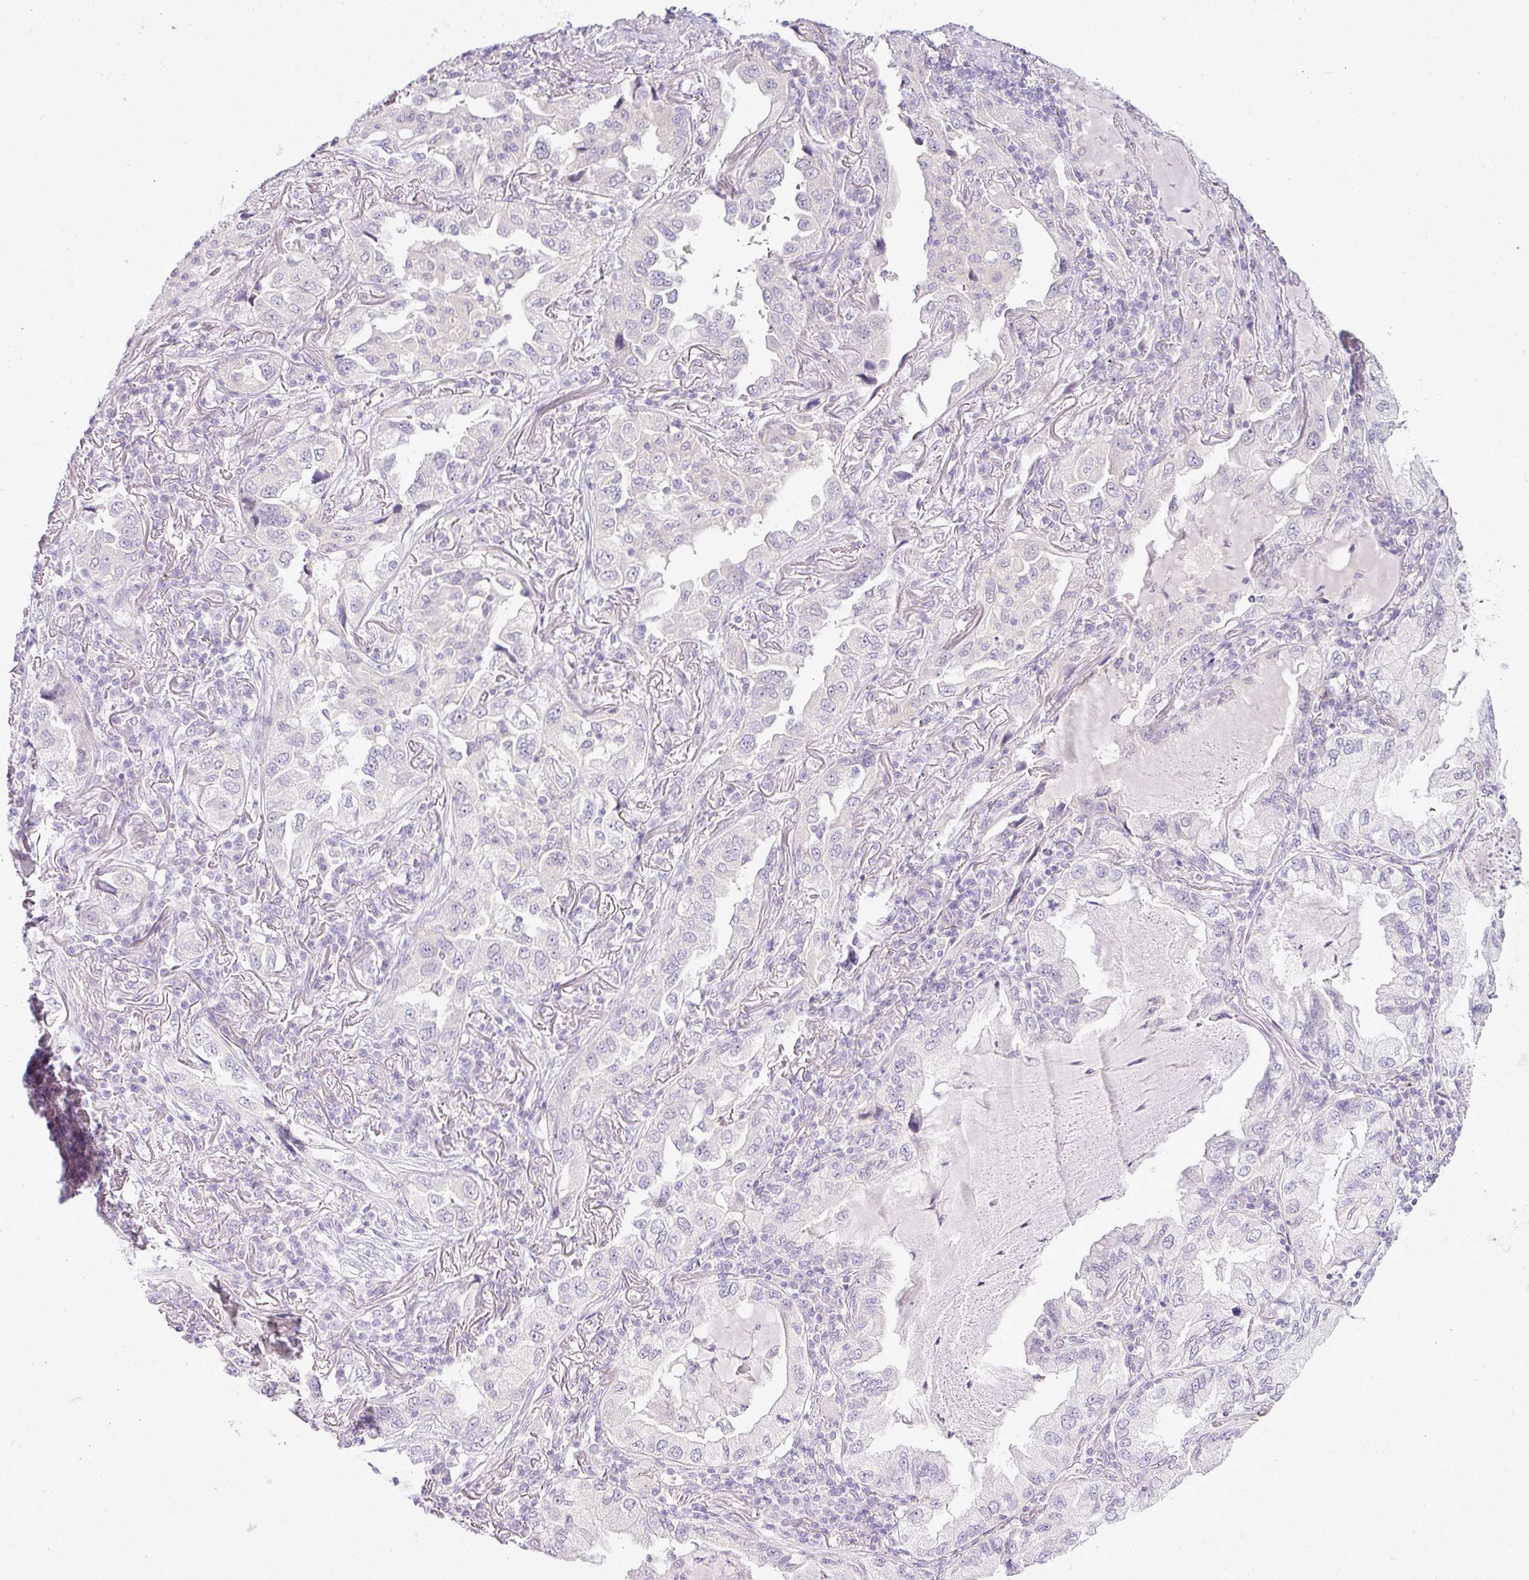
{"staining": {"intensity": "negative", "quantity": "none", "location": "none"}, "tissue": "lung cancer", "cell_type": "Tumor cells", "image_type": "cancer", "snomed": [{"axis": "morphology", "description": "Adenocarcinoma, NOS"}, {"axis": "topography", "description": "Lung"}], "caption": "Photomicrograph shows no protein expression in tumor cells of lung adenocarcinoma tissue. (IHC, brightfield microscopy, high magnification).", "gene": "APOM", "patient": {"sex": "female", "age": 69}}